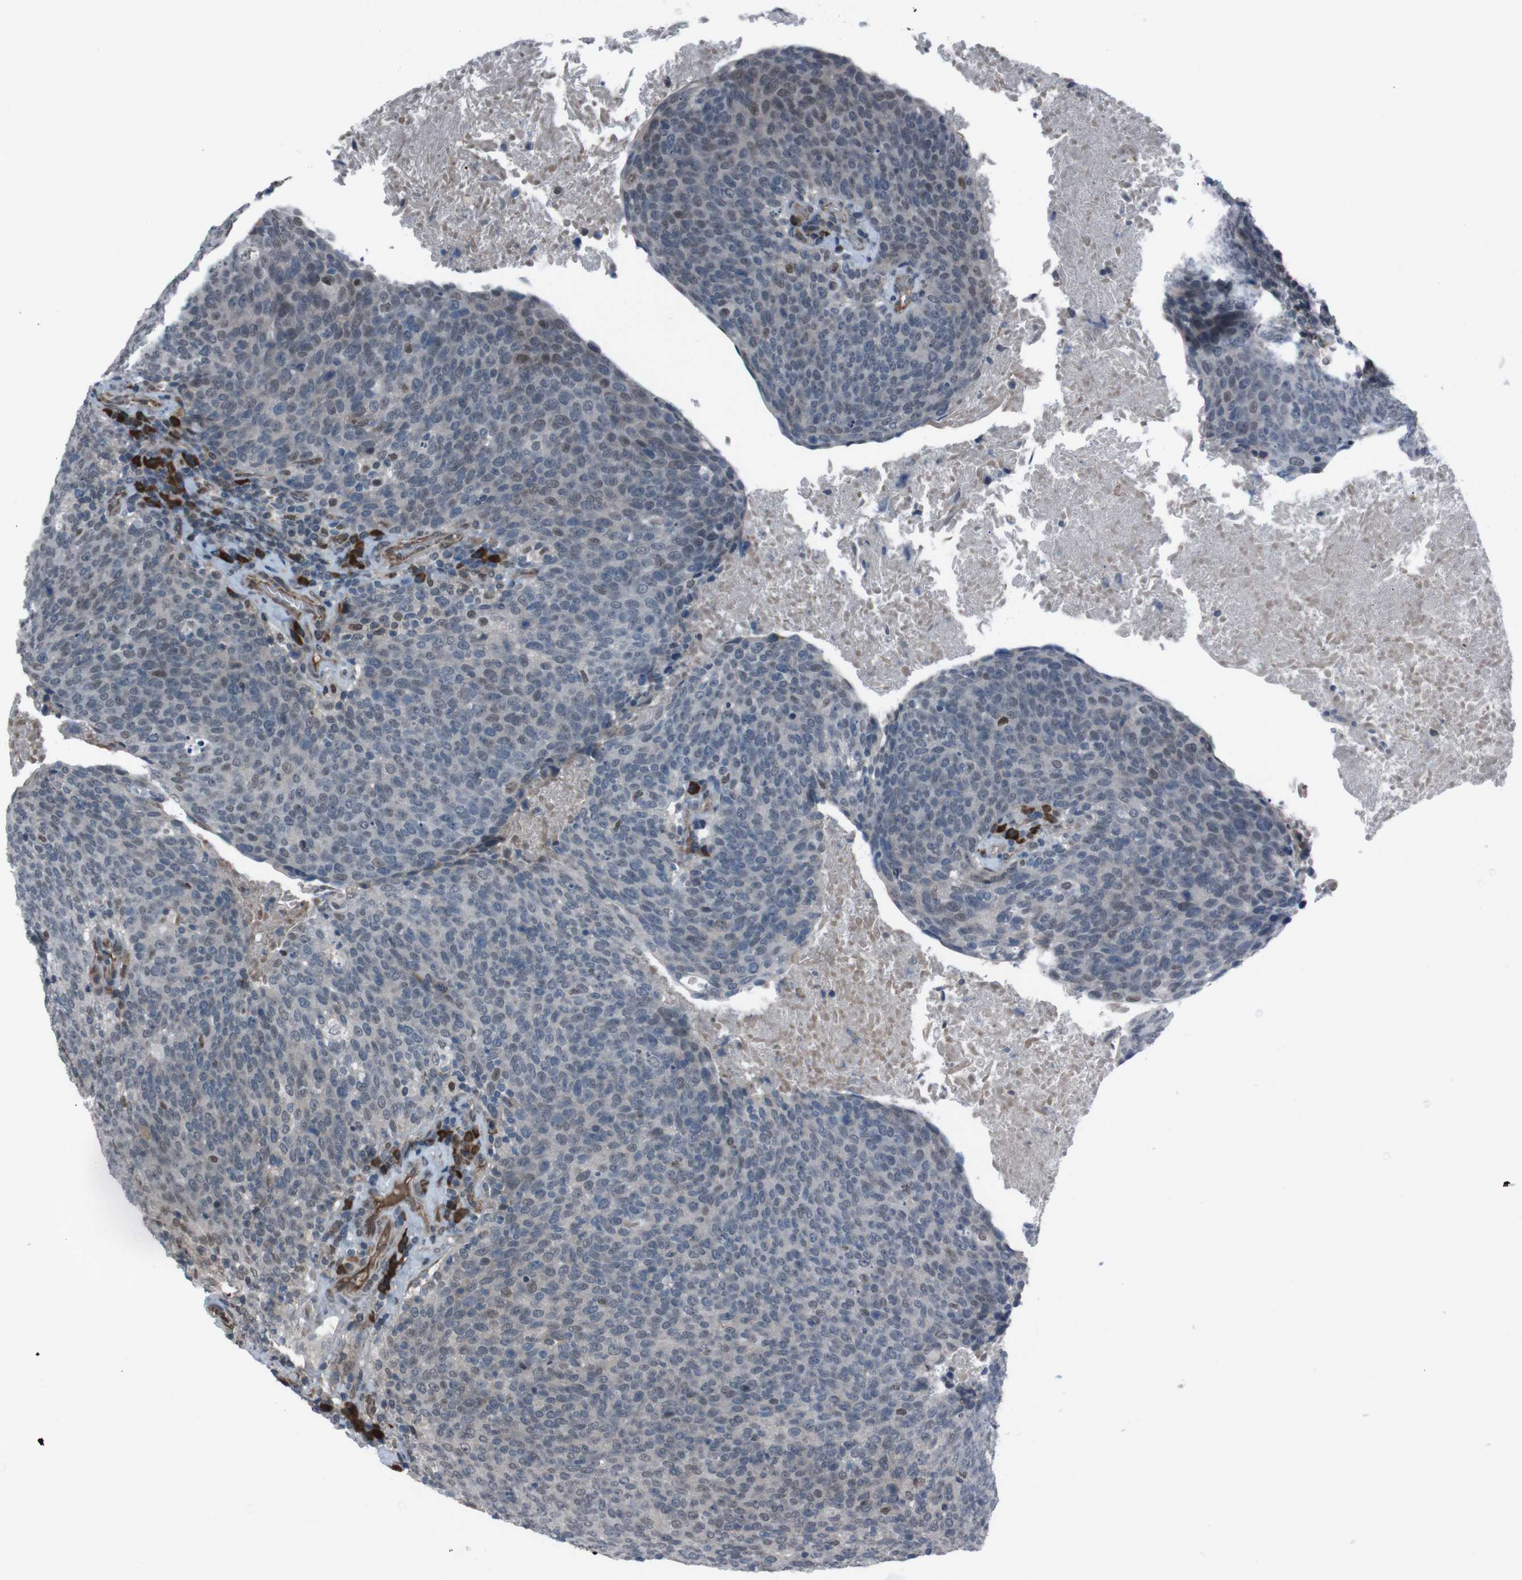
{"staining": {"intensity": "weak", "quantity": "<25%", "location": "nuclear"}, "tissue": "head and neck cancer", "cell_type": "Tumor cells", "image_type": "cancer", "snomed": [{"axis": "morphology", "description": "Squamous cell carcinoma, NOS"}, {"axis": "morphology", "description": "Squamous cell carcinoma, metastatic, NOS"}, {"axis": "topography", "description": "Lymph node"}, {"axis": "topography", "description": "Head-Neck"}], "caption": "DAB (3,3'-diaminobenzidine) immunohistochemical staining of head and neck cancer (squamous cell carcinoma) displays no significant staining in tumor cells.", "gene": "SS18L1", "patient": {"sex": "male", "age": 62}}